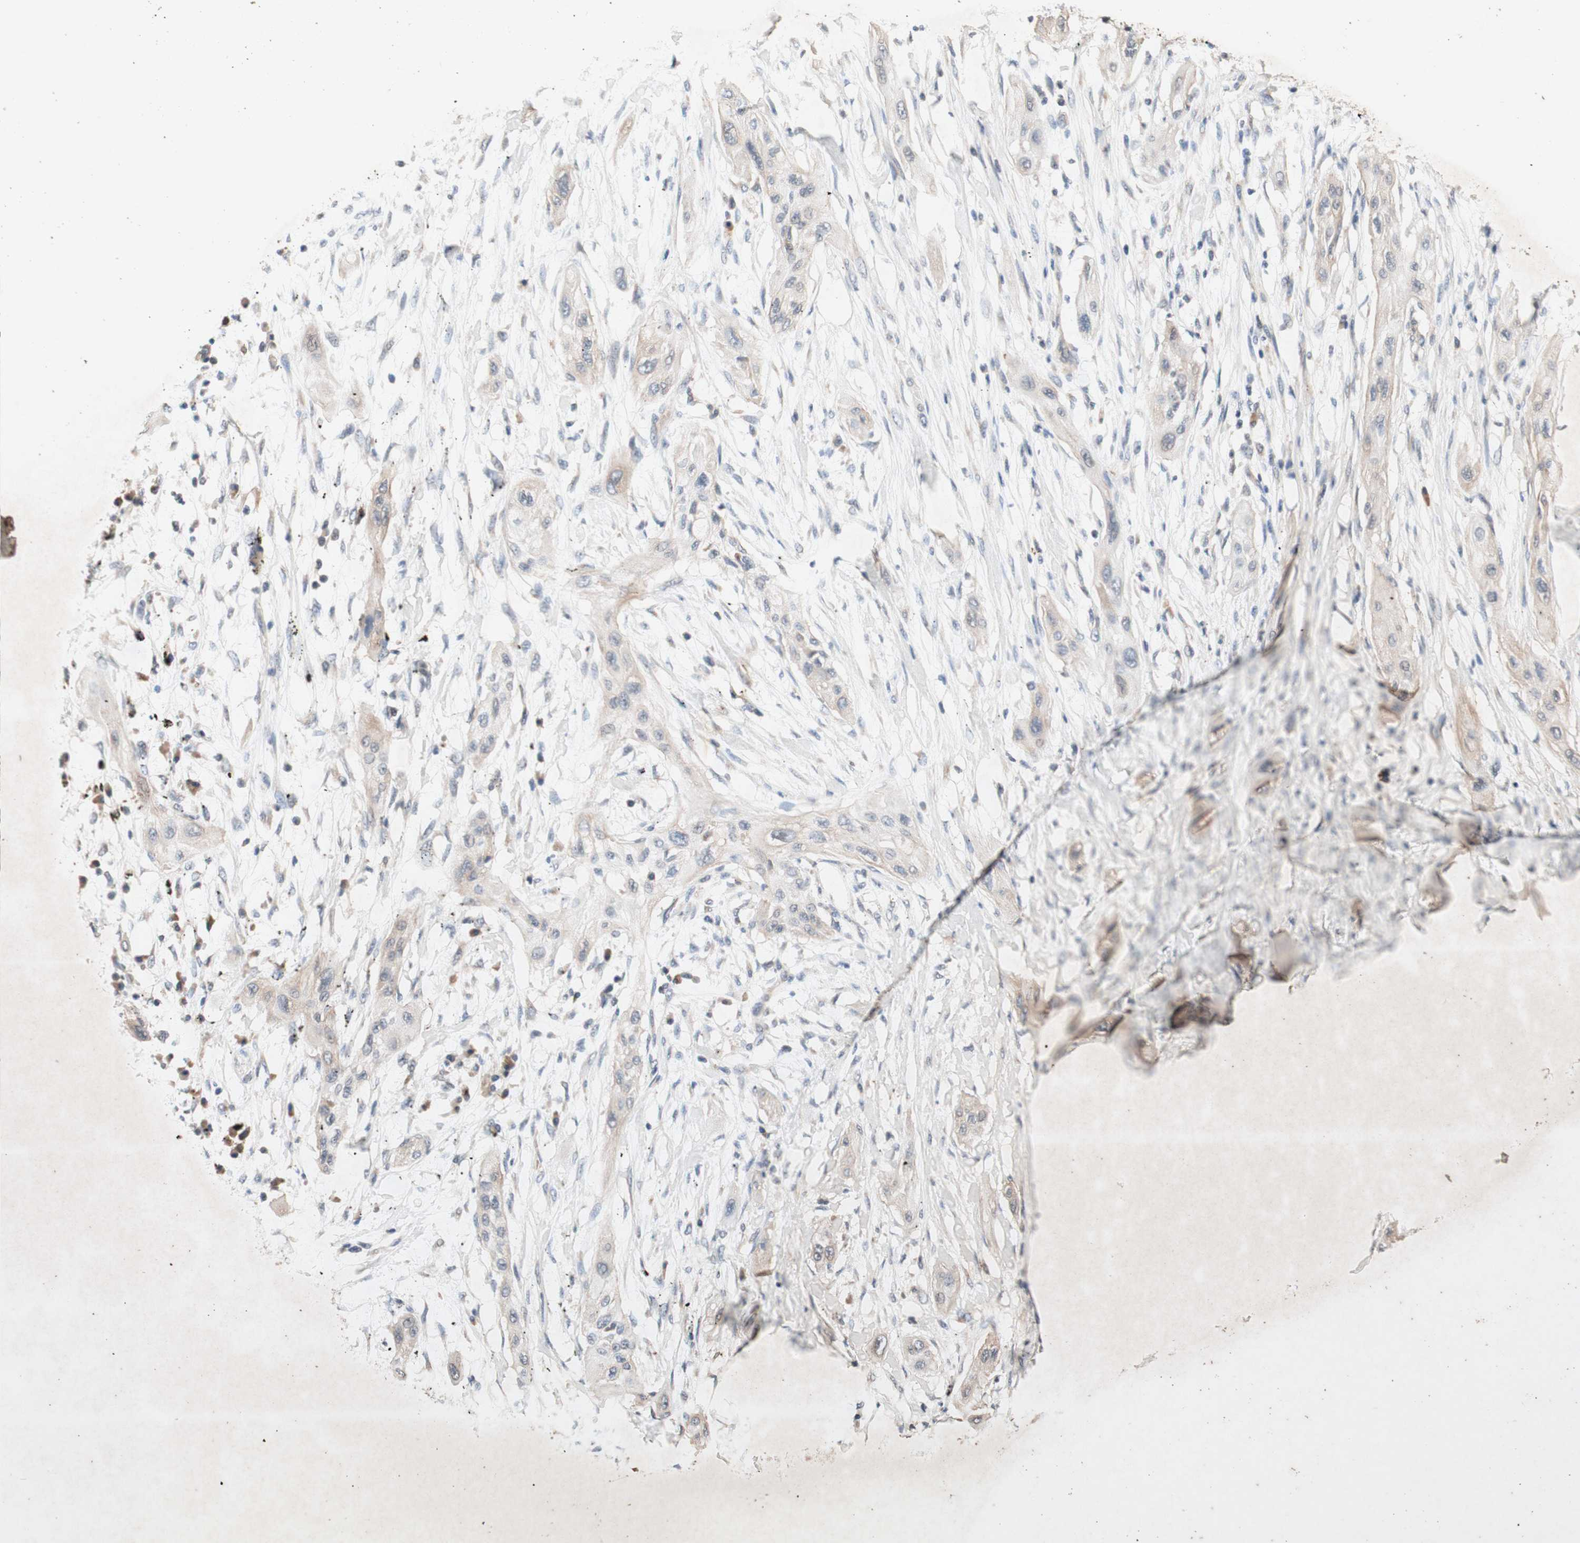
{"staining": {"intensity": "weak", "quantity": "<25%", "location": "cytoplasmic/membranous"}, "tissue": "lung cancer", "cell_type": "Tumor cells", "image_type": "cancer", "snomed": [{"axis": "morphology", "description": "Squamous cell carcinoma, NOS"}, {"axis": "topography", "description": "Lung"}], "caption": "Human lung squamous cell carcinoma stained for a protein using immunohistochemistry (IHC) demonstrates no positivity in tumor cells.", "gene": "DDOST", "patient": {"sex": "female", "age": 47}}